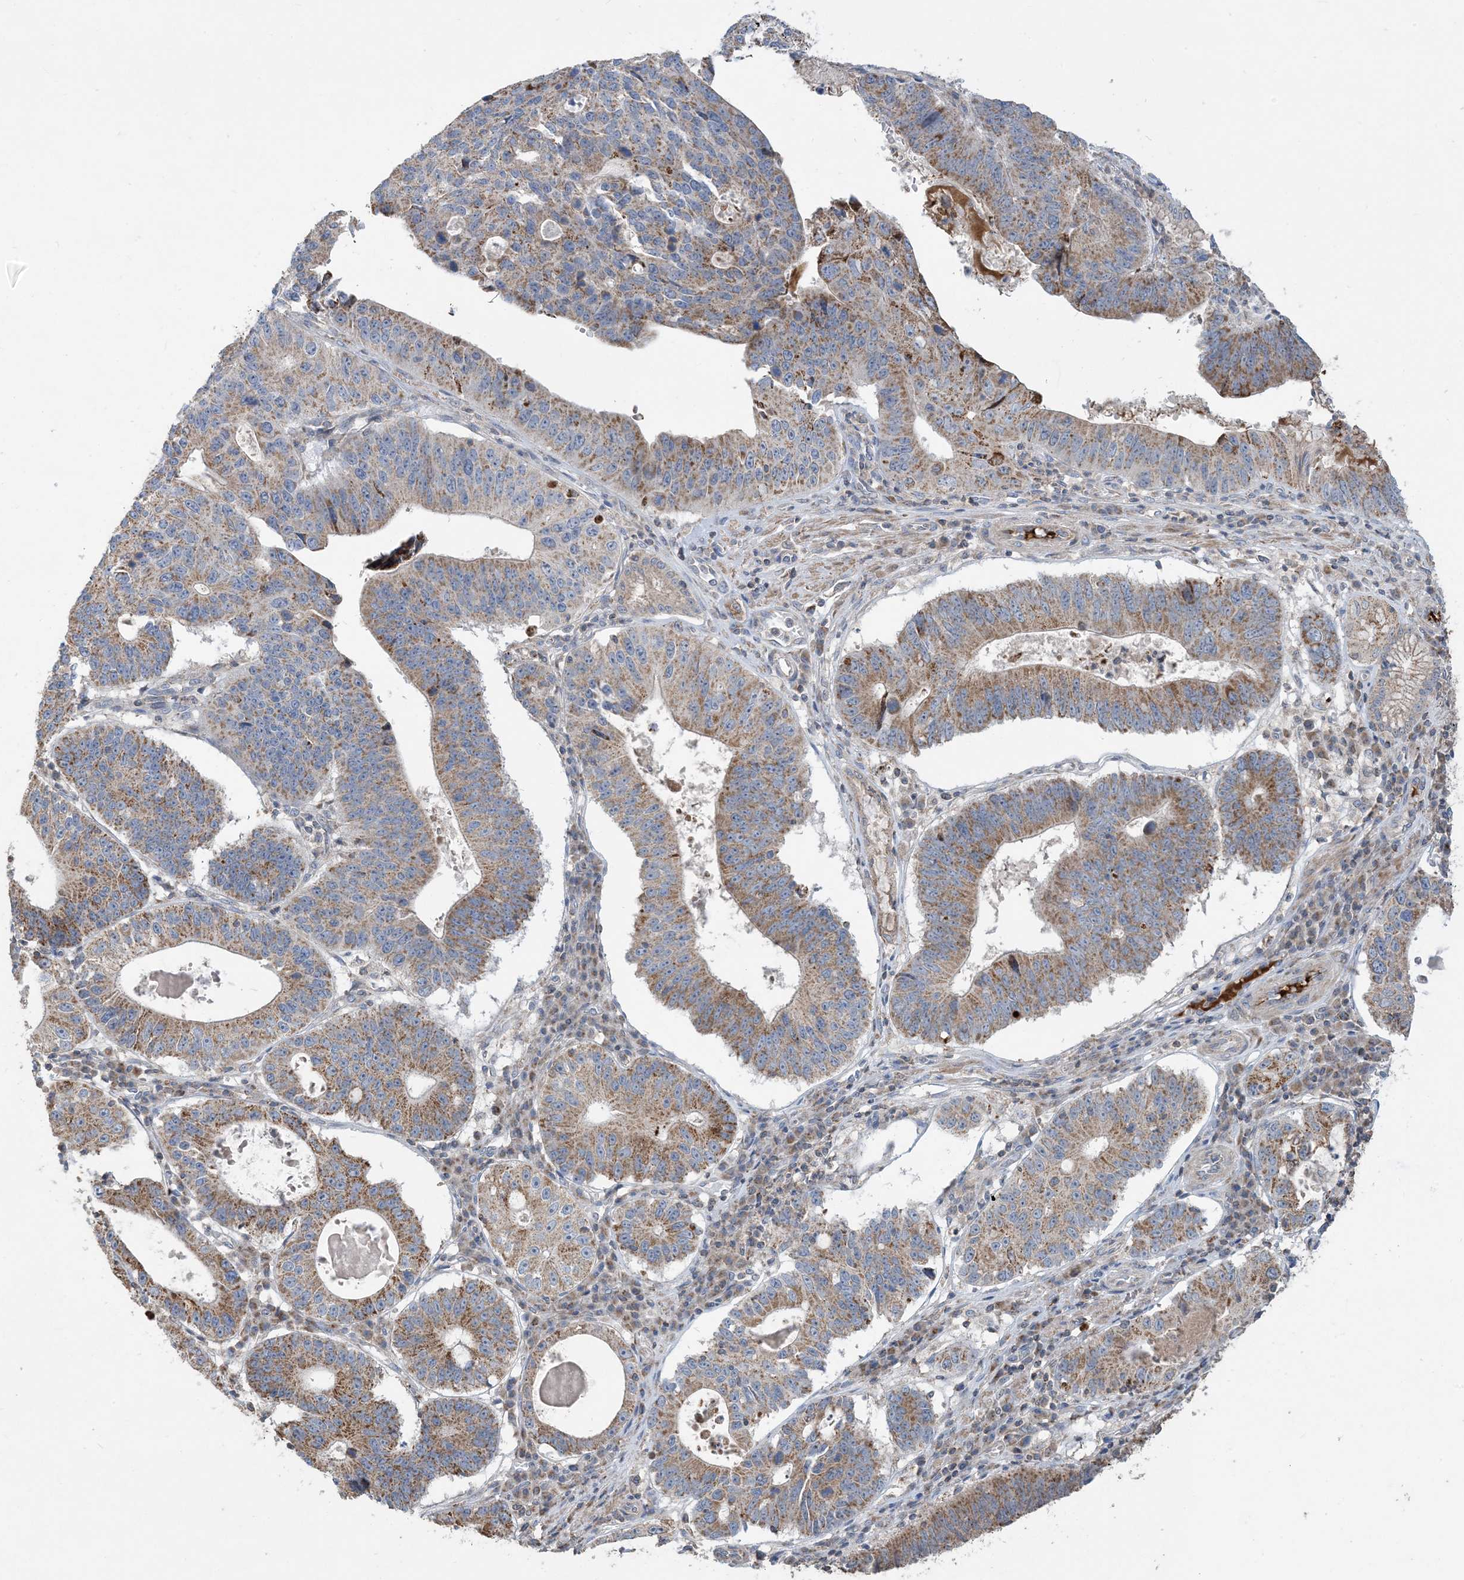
{"staining": {"intensity": "moderate", "quantity": ">75%", "location": "cytoplasmic/membranous"}, "tissue": "stomach cancer", "cell_type": "Tumor cells", "image_type": "cancer", "snomed": [{"axis": "morphology", "description": "Adenocarcinoma, NOS"}, {"axis": "topography", "description": "Stomach"}], "caption": "Approximately >75% of tumor cells in stomach cancer (adenocarcinoma) reveal moderate cytoplasmic/membranous protein expression as visualized by brown immunohistochemical staining.", "gene": "ECHDC1", "patient": {"sex": "male", "age": 59}}